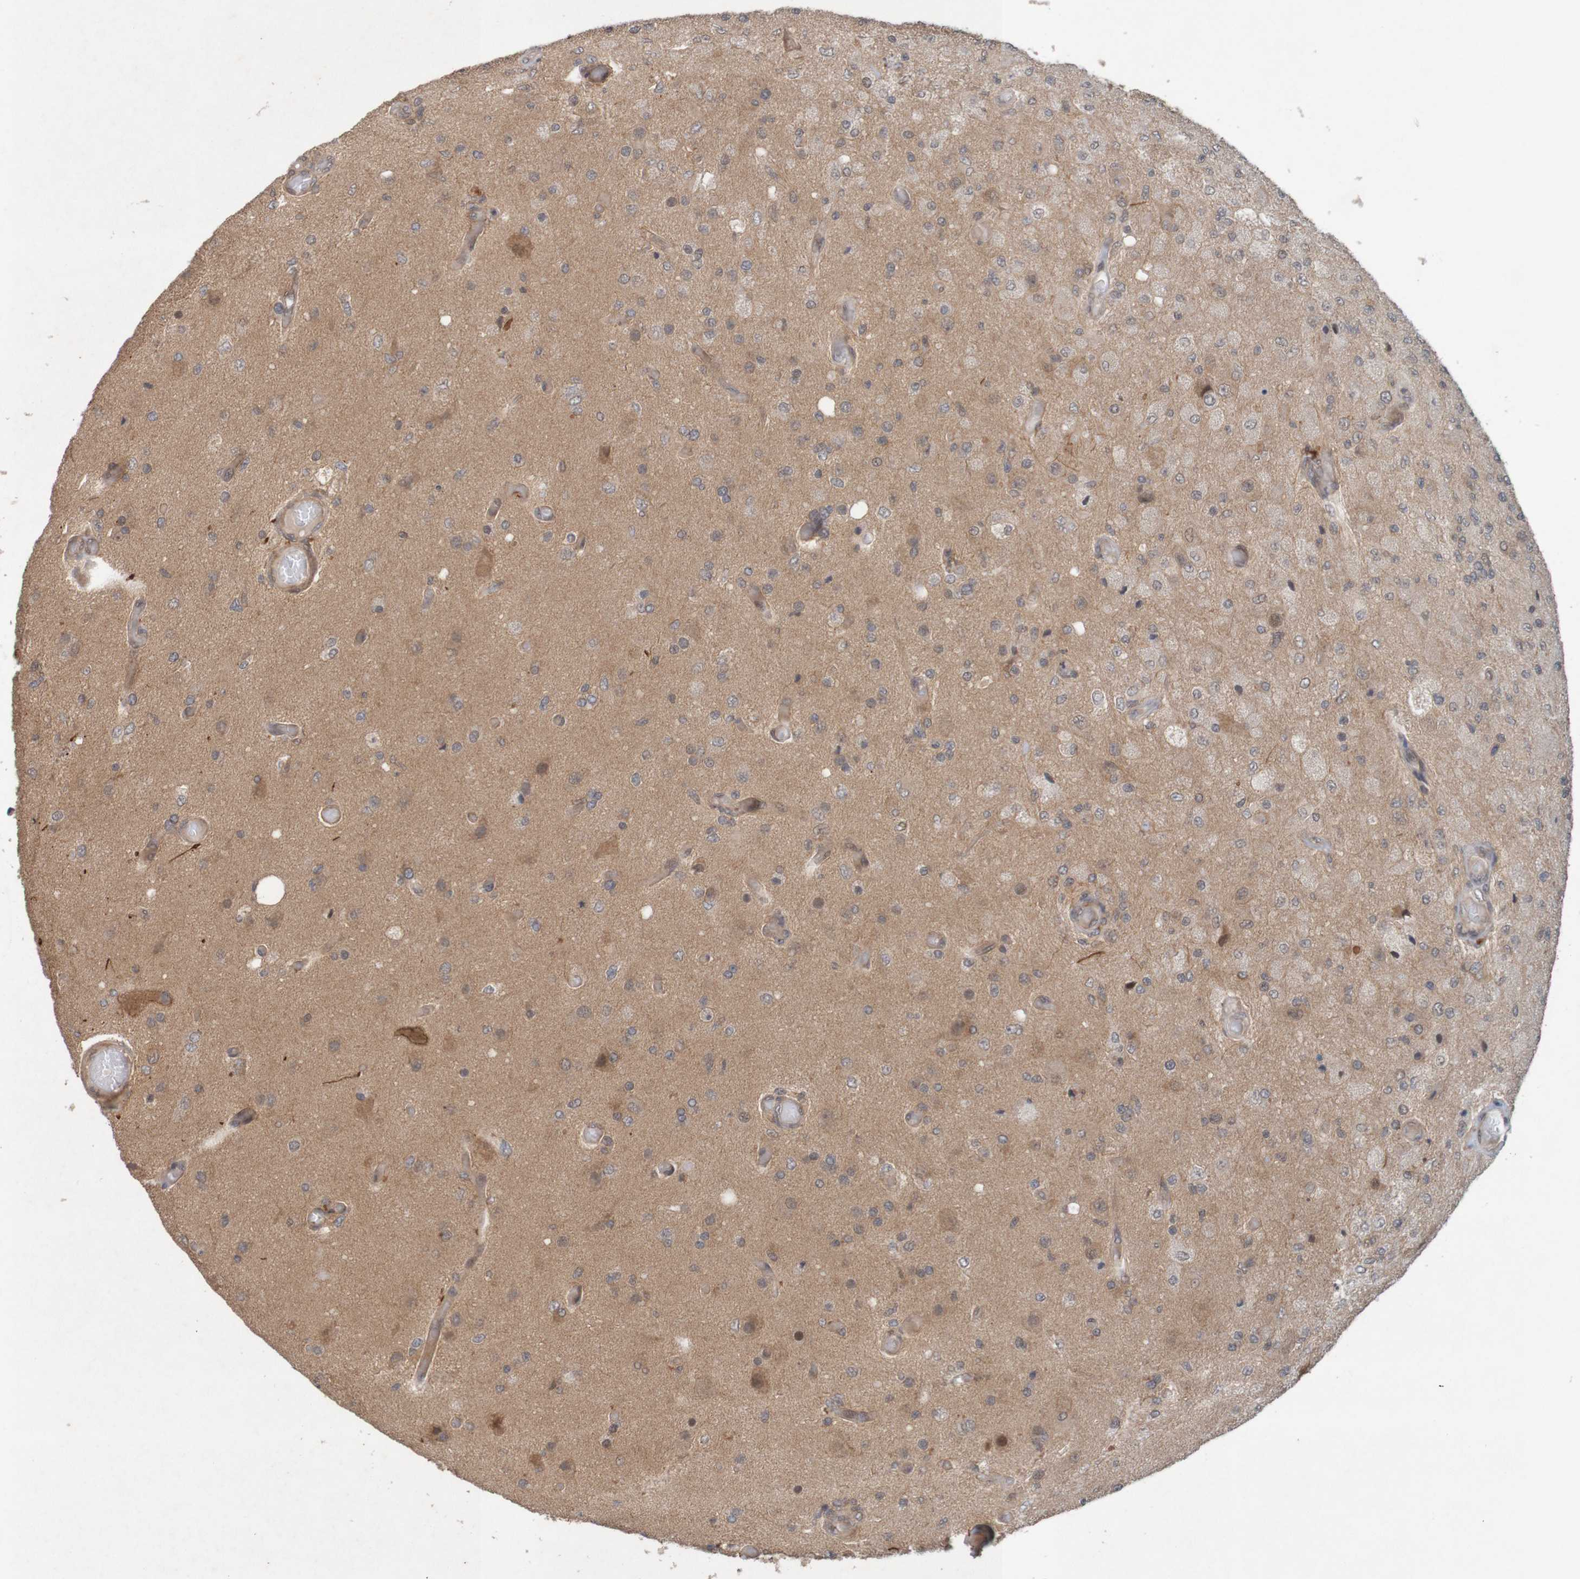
{"staining": {"intensity": "weak", "quantity": "<25%", "location": "cytoplasmic/membranous"}, "tissue": "glioma", "cell_type": "Tumor cells", "image_type": "cancer", "snomed": [{"axis": "morphology", "description": "Normal tissue, NOS"}, {"axis": "morphology", "description": "Glioma, malignant, High grade"}, {"axis": "topography", "description": "Cerebral cortex"}], "caption": "Malignant high-grade glioma was stained to show a protein in brown. There is no significant staining in tumor cells. (Brightfield microscopy of DAB (3,3'-diaminobenzidine) IHC at high magnification).", "gene": "ARHGEF11", "patient": {"sex": "male", "age": 77}}